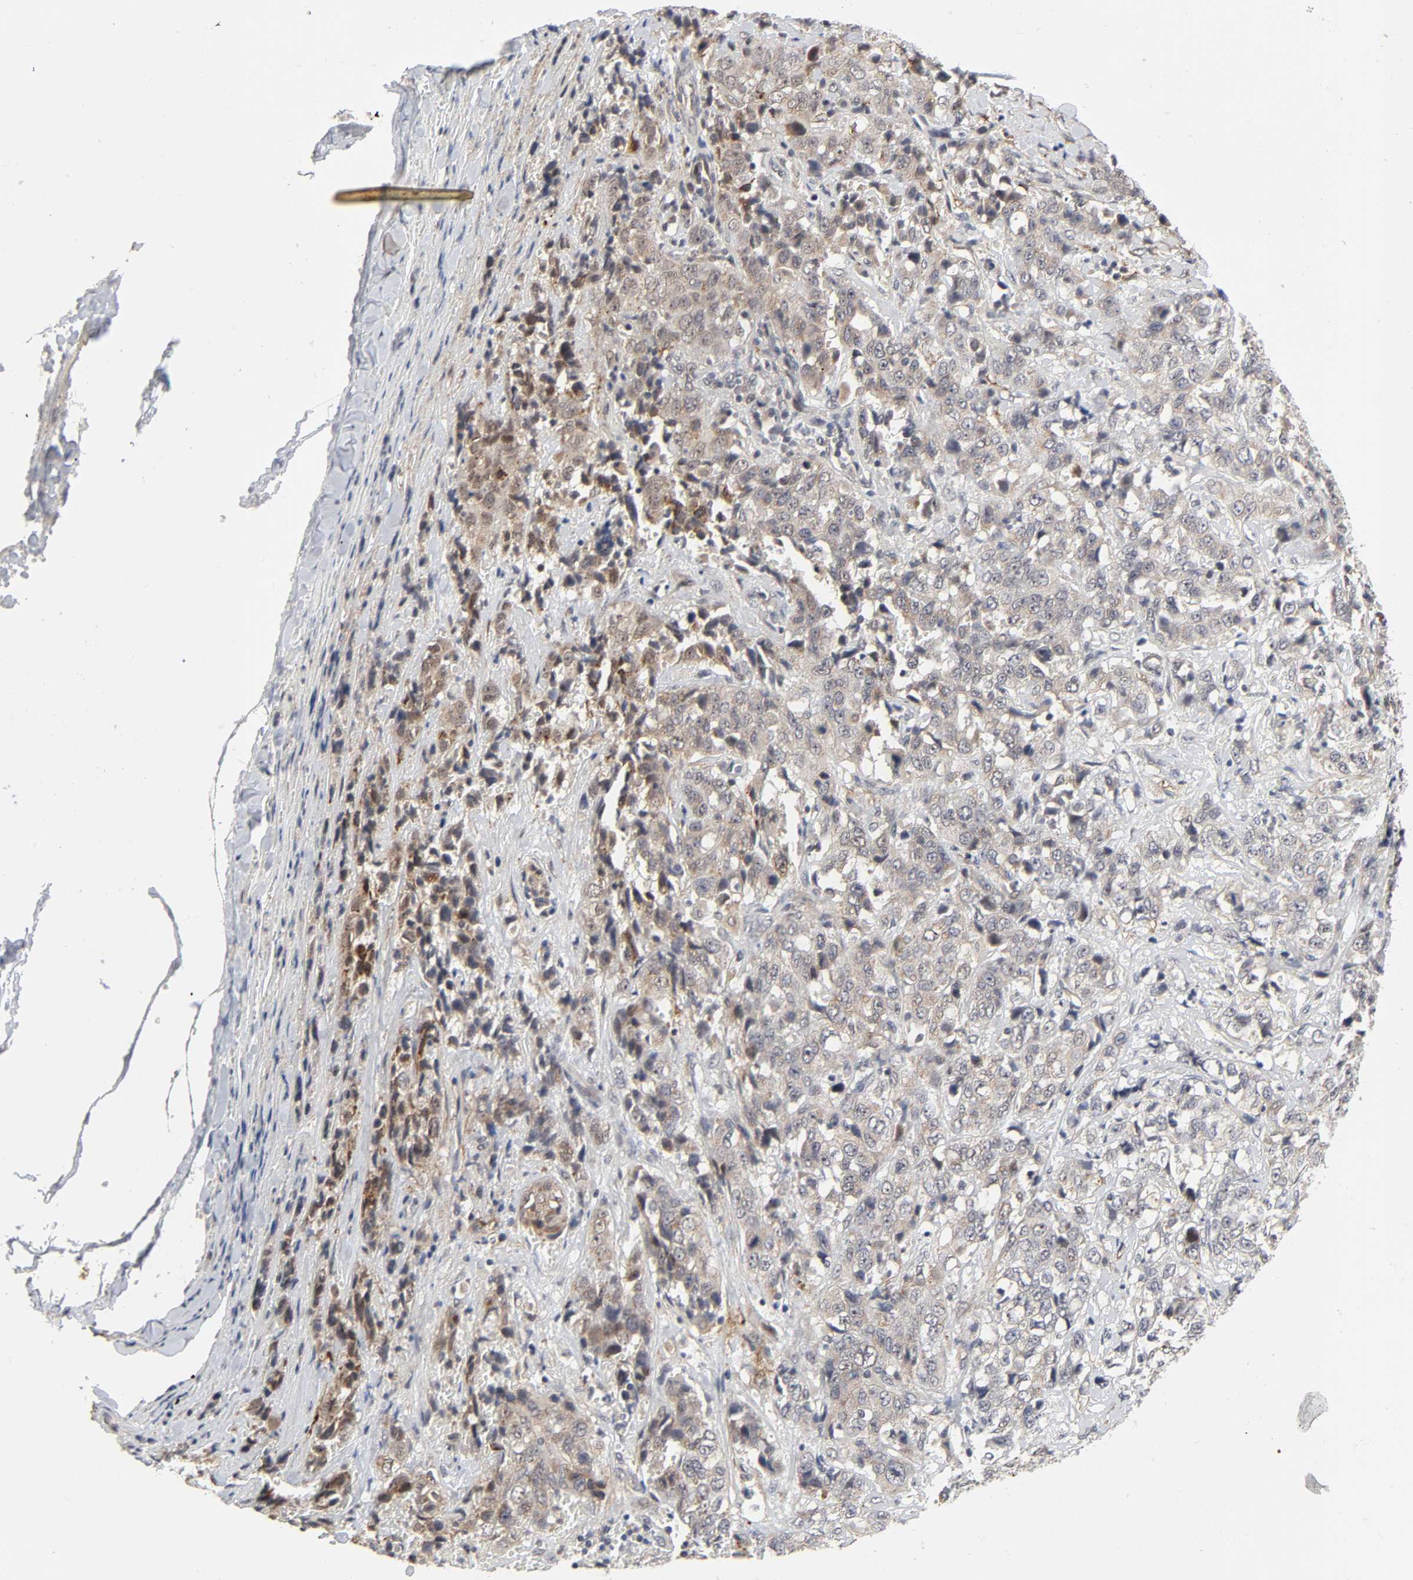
{"staining": {"intensity": "moderate", "quantity": ">75%", "location": "cytoplasmic/membranous,nuclear"}, "tissue": "stomach cancer", "cell_type": "Tumor cells", "image_type": "cancer", "snomed": [{"axis": "morphology", "description": "Adenocarcinoma, NOS"}, {"axis": "topography", "description": "Stomach"}], "caption": "A brown stain labels moderate cytoplasmic/membranous and nuclear staining of a protein in human stomach cancer tumor cells. (Stains: DAB in brown, nuclei in blue, Microscopy: brightfield microscopy at high magnification).", "gene": "ZKSCAN8", "patient": {"sex": "male", "age": 48}}